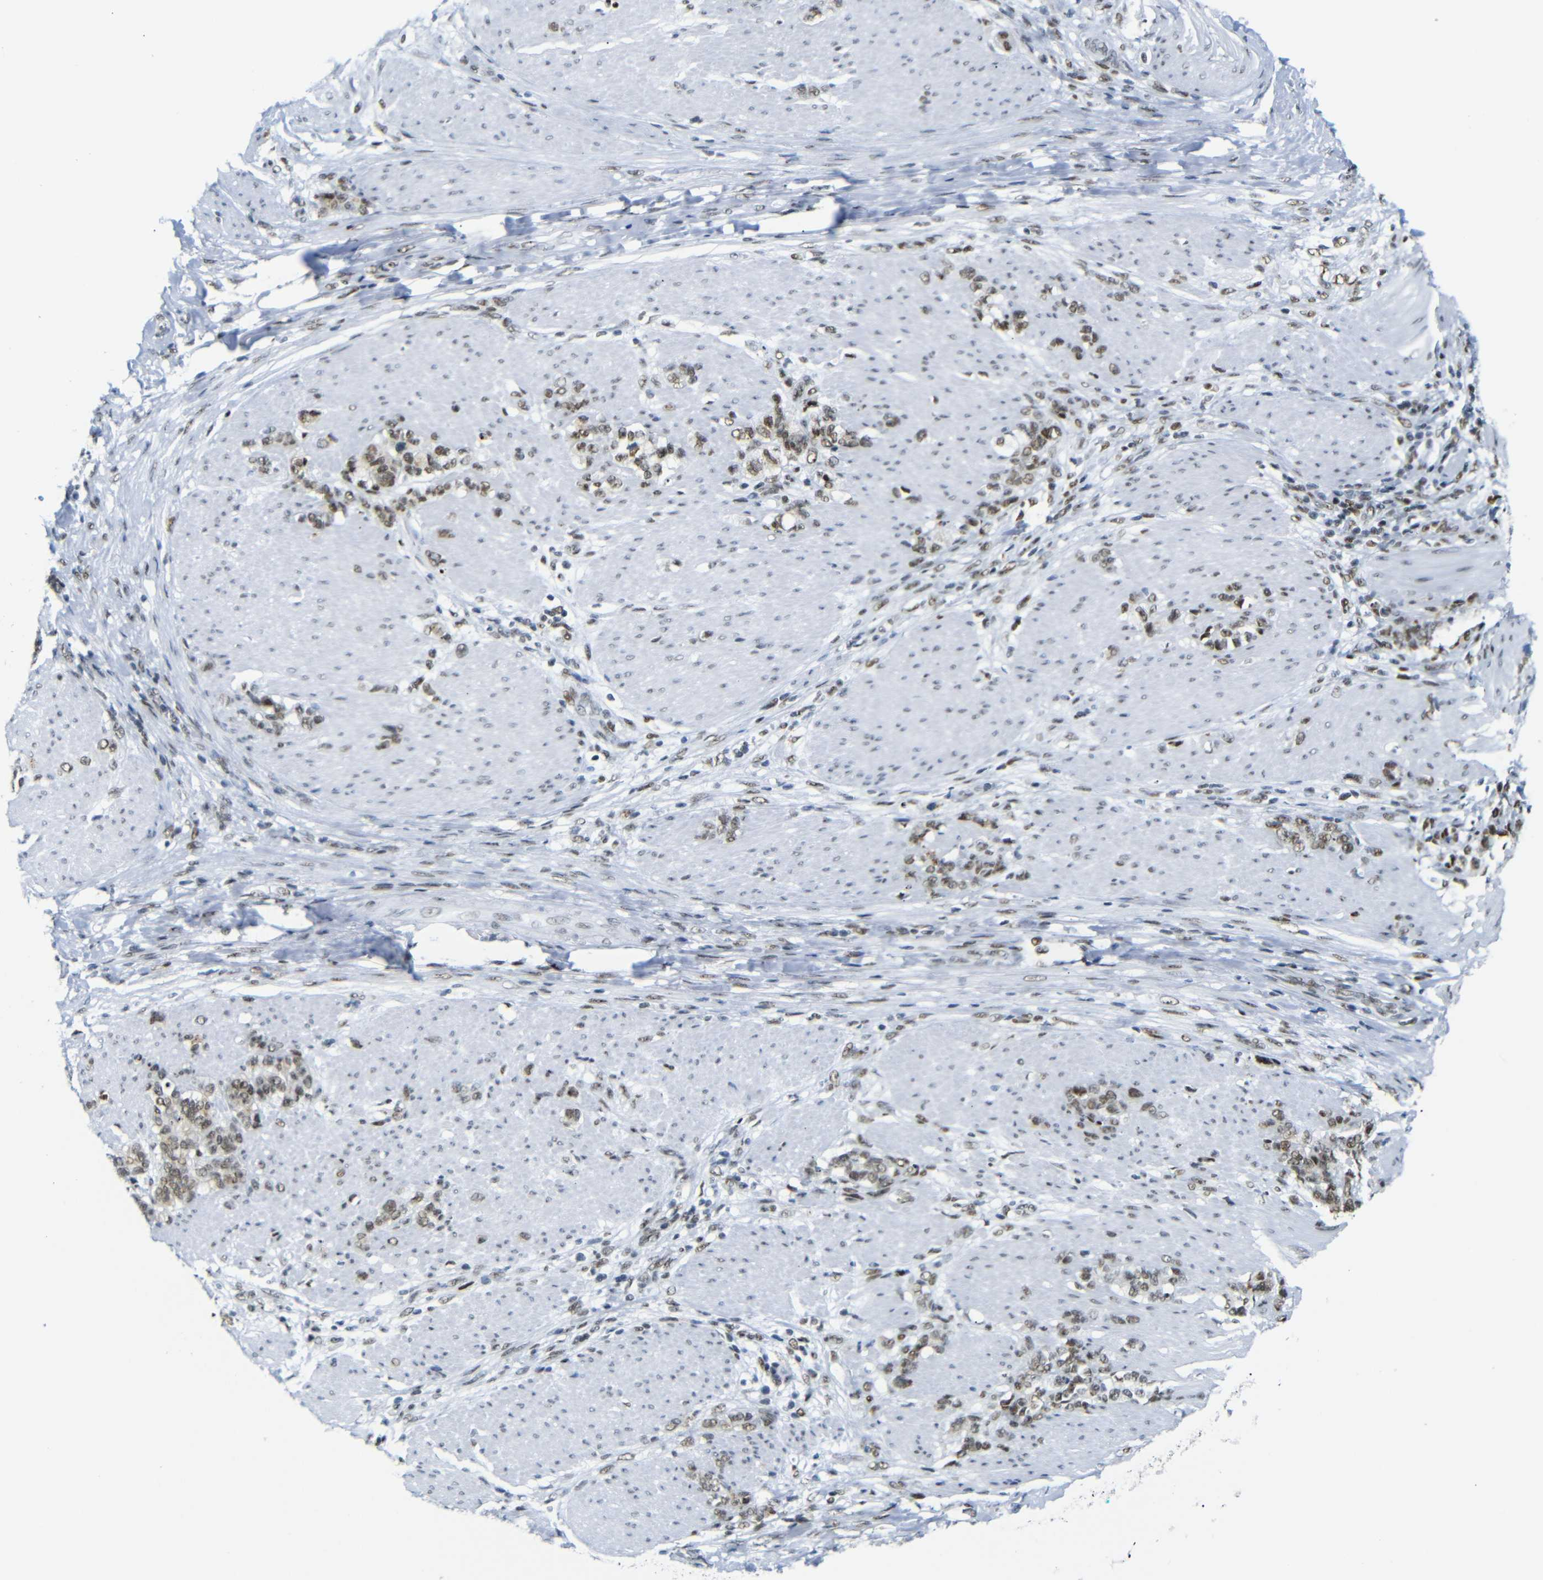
{"staining": {"intensity": "strong", "quantity": ">75%", "location": "nuclear"}, "tissue": "stomach cancer", "cell_type": "Tumor cells", "image_type": "cancer", "snomed": [{"axis": "morphology", "description": "Adenocarcinoma, NOS"}, {"axis": "topography", "description": "Stomach, lower"}], "caption": "Tumor cells reveal high levels of strong nuclear positivity in approximately >75% of cells in human adenocarcinoma (stomach).", "gene": "TRA2B", "patient": {"sex": "male", "age": 88}}